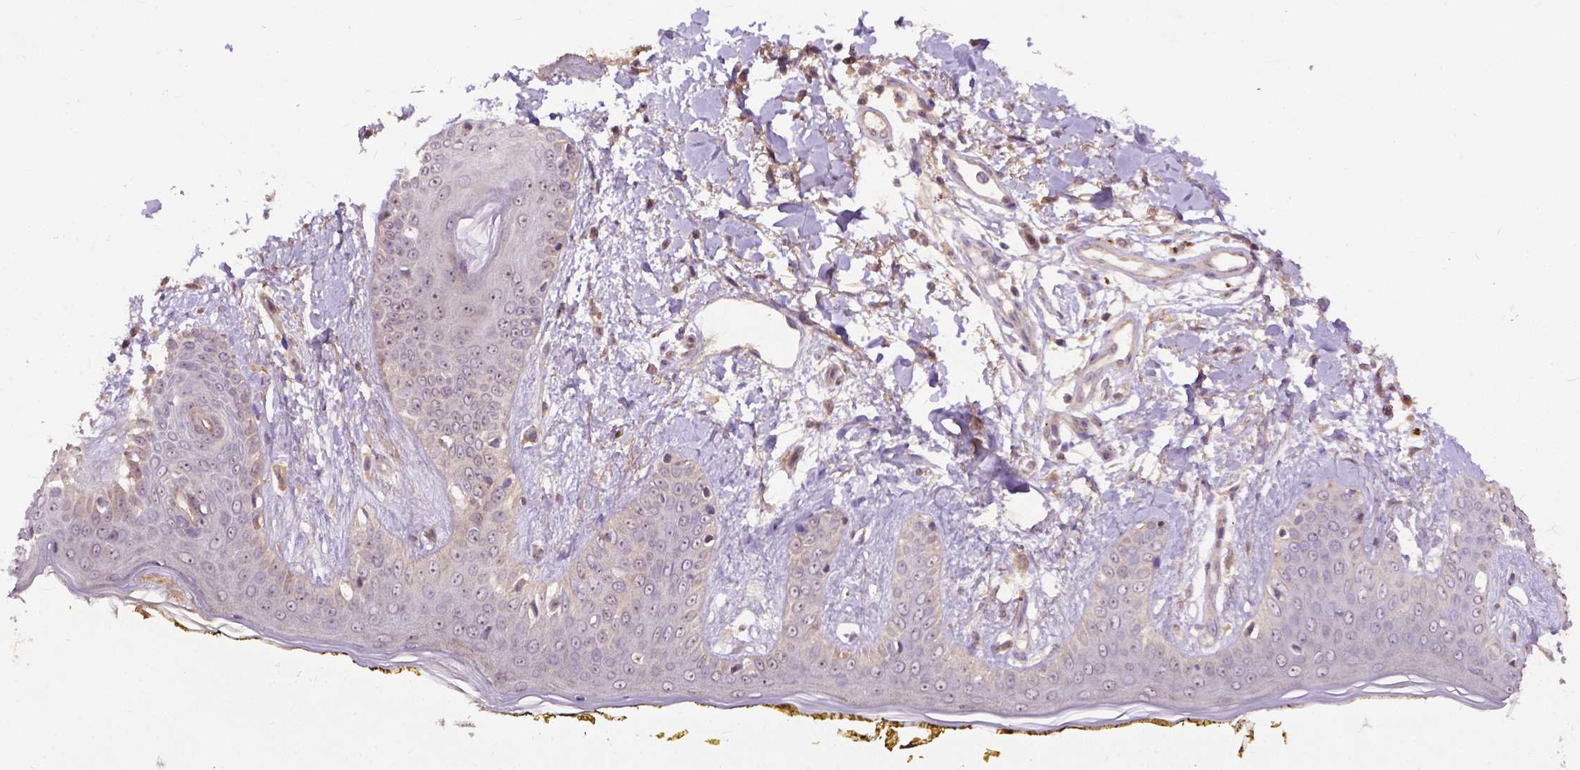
{"staining": {"intensity": "weak", "quantity": "25%-75%", "location": "cytoplasmic/membranous,nuclear"}, "tissue": "skin", "cell_type": "Fibroblasts", "image_type": "normal", "snomed": [{"axis": "morphology", "description": "Normal tissue, NOS"}, {"axis": "topography", "description": "Skin"}], "caption": "Weak cytoplasmic/membranous,nuclear expression for a protein is identified in about 25%-75% of fibroblasts of benign skin using immunohistochemistry.", "gene": "PARP3", "patient": {"sex": "female", "age": 34}}